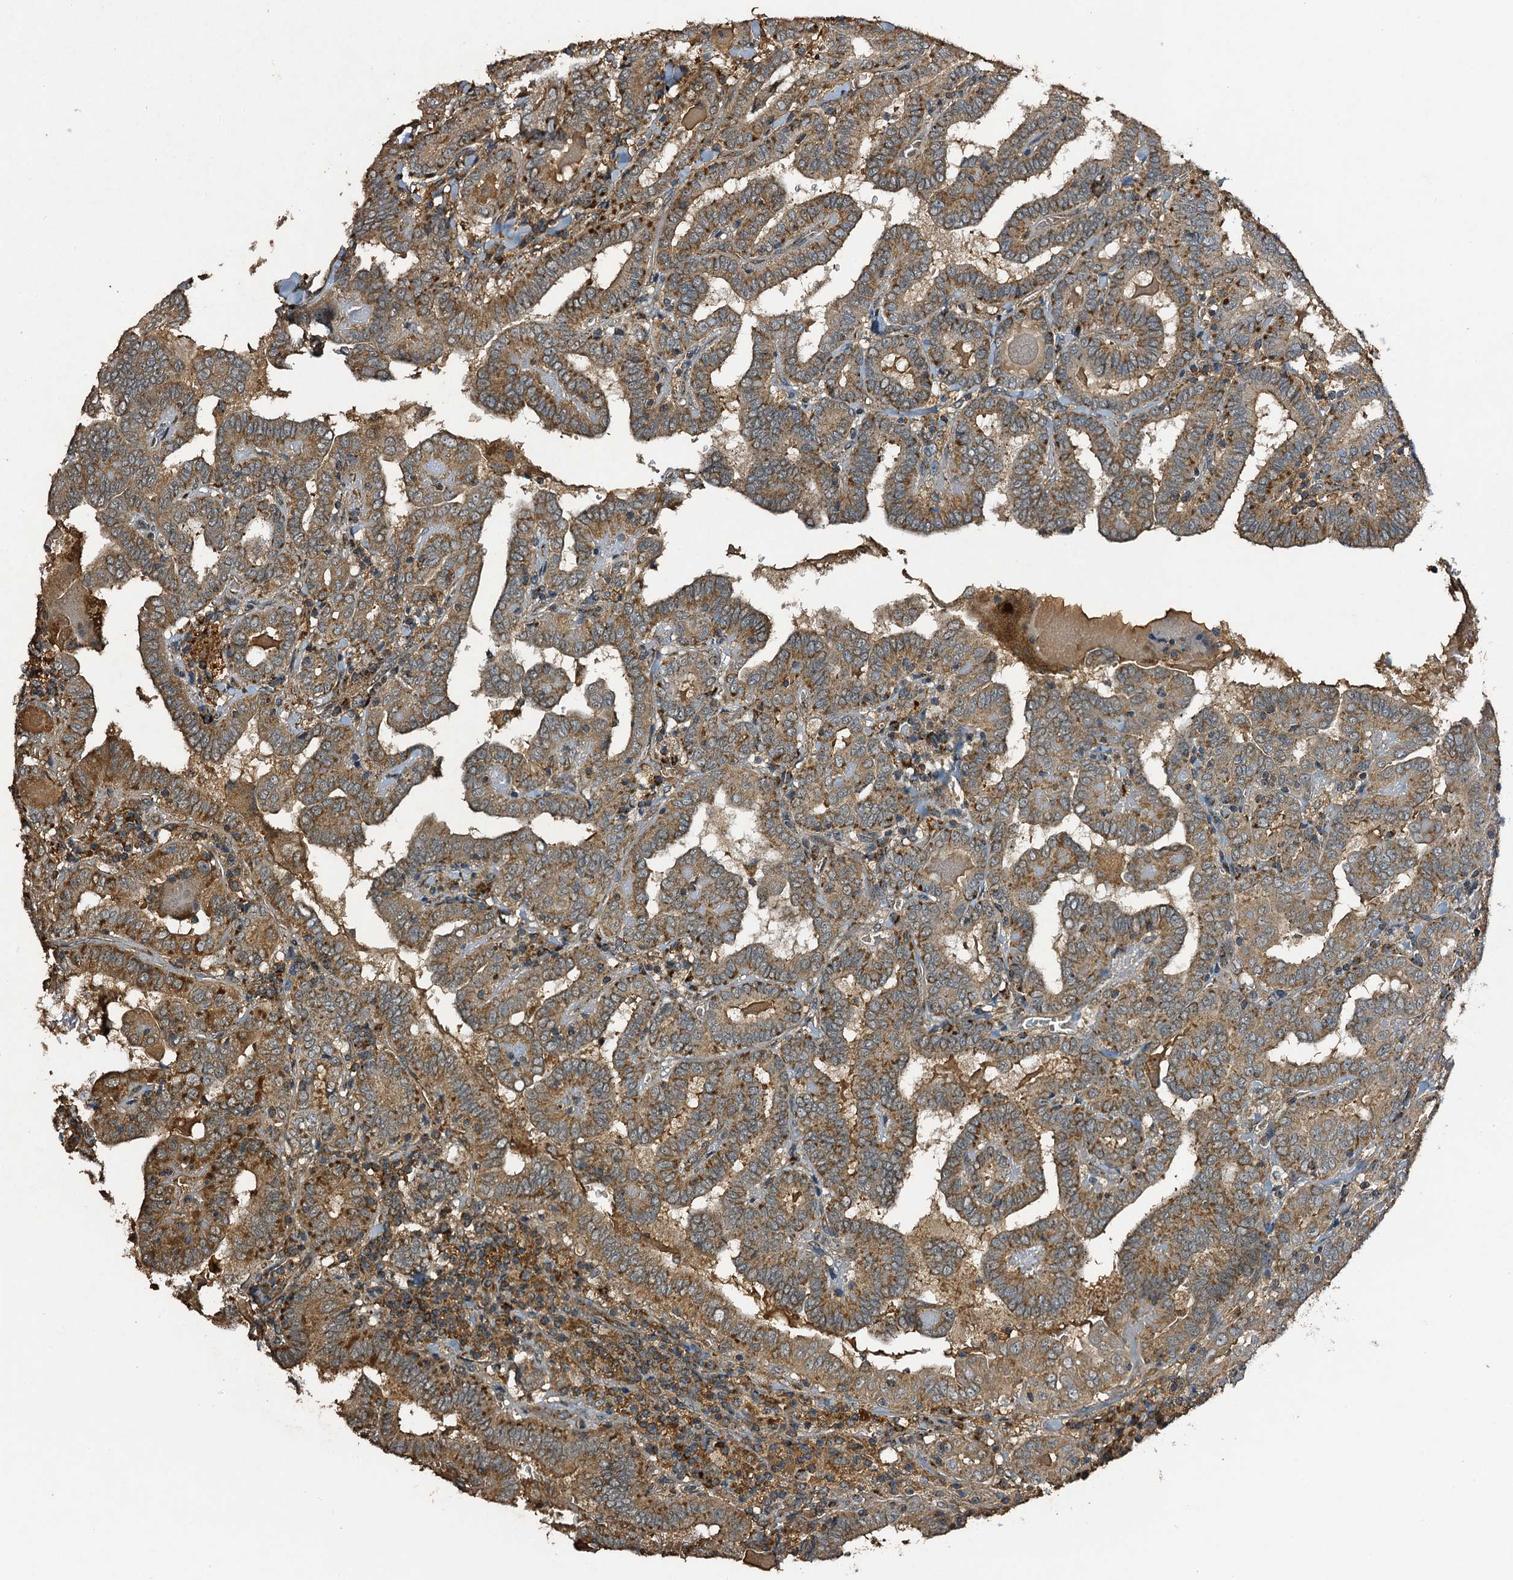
{"staining": {"intensity": "moderate", "quantity": ">75%", "location": "cytoplasmic/membranous"}, "tissue": "thyroid cancer", "cell_type": "Tumor cells", "image_type": "cancer", "snomed": [{"axis": "morphology", "description": "Papillary adenocarcinoma, NOS"}, {"axis": "topography", "description": "Thyroid gland"}], "caption": "This histopathology image shows immunohistochemistry (IHC) staining of human papillary adenocarcinoma (thyroid), with medium moderate cytoplasmic/membranous positivity in about >75% of tumor cells.", "gene": "NDUFA13", "patient": {"sex": "female", "age": 72}}